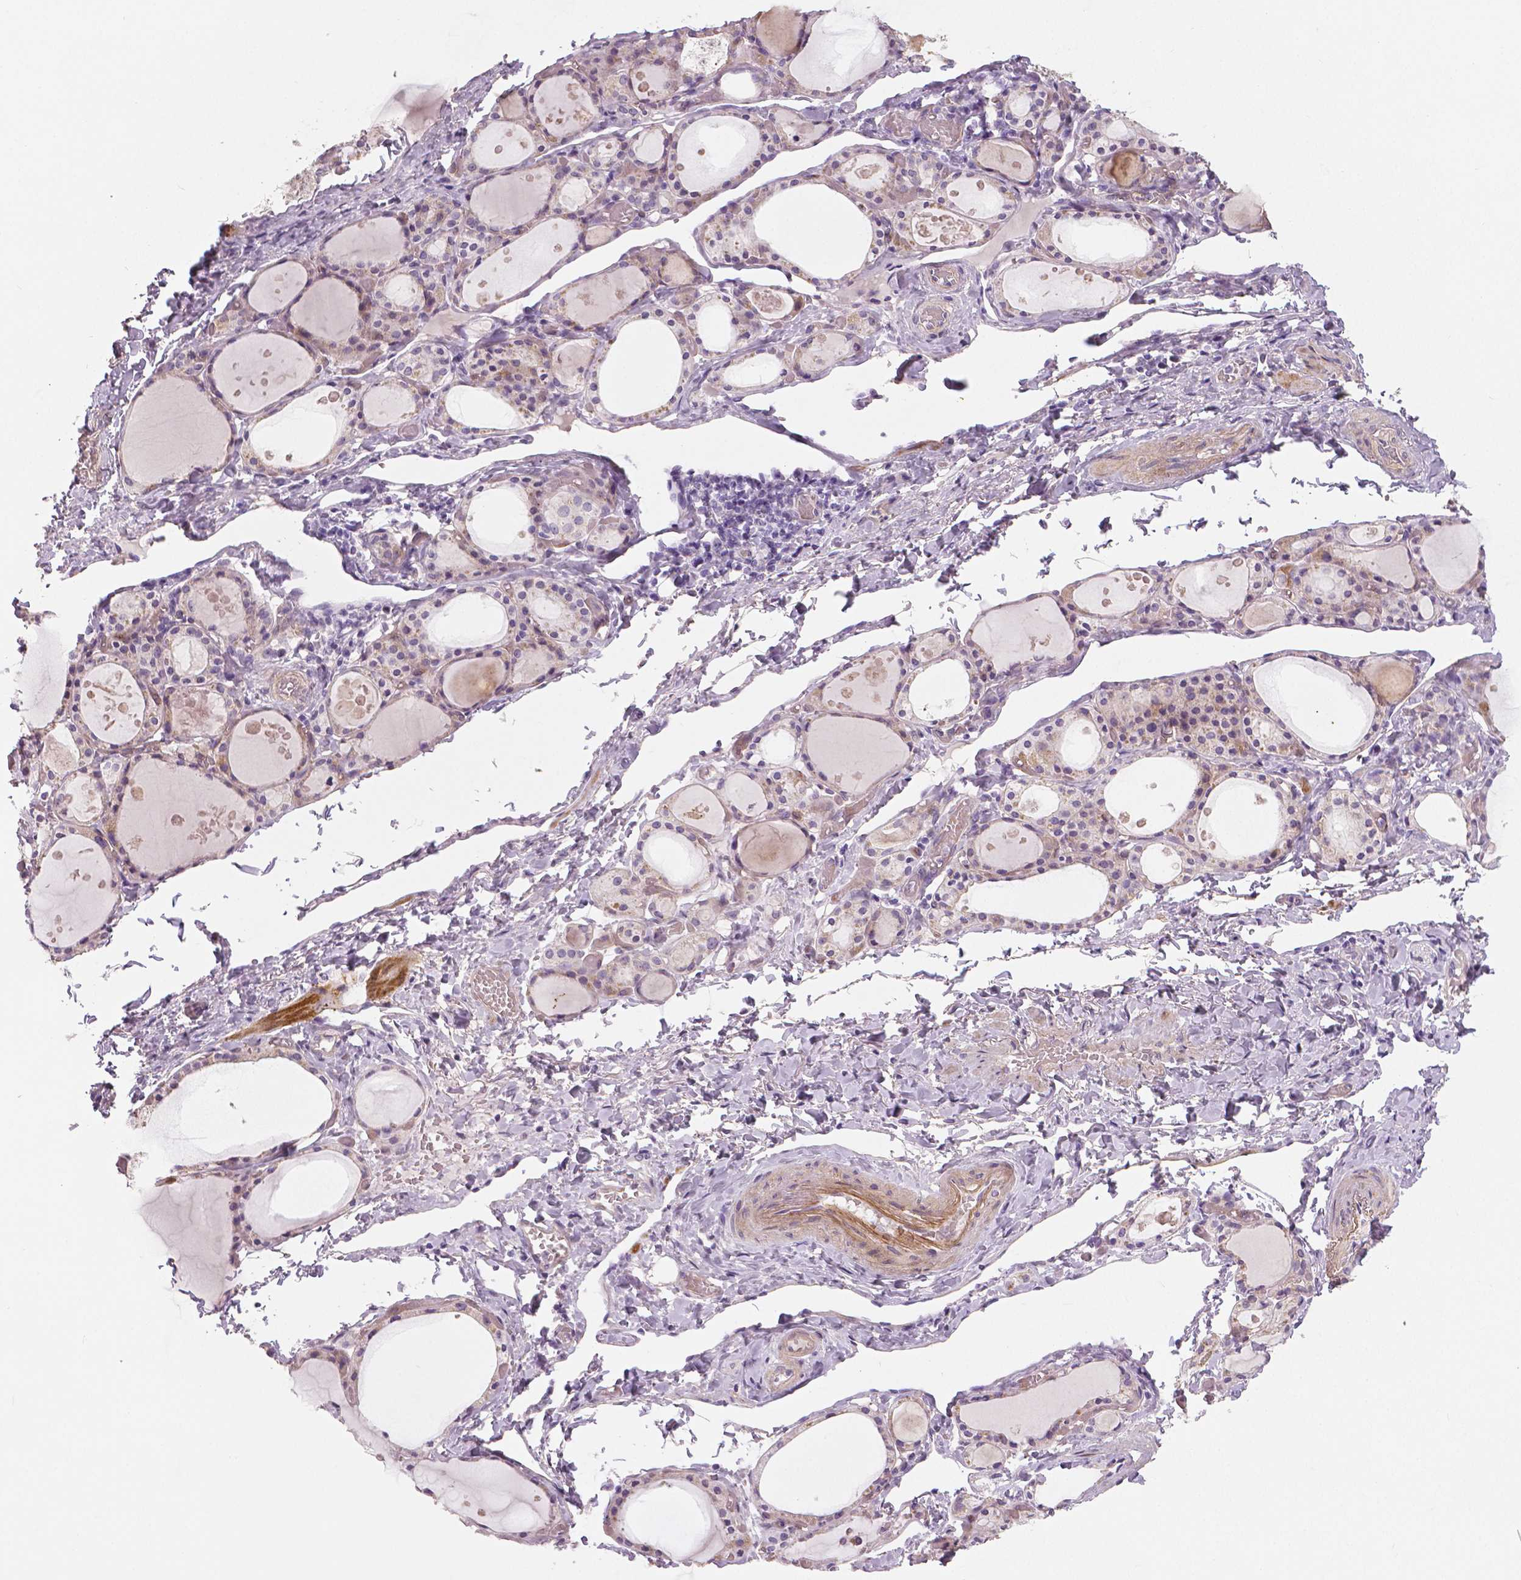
{"staining": {"intensity": "weak", "quantity": ">75%", "location": "cytoplasmic/membranous"}, "tissue": "thyroid gland", "cell_type": "Glandular cells", "image_type": "normal", "snomed": [{"axis": "morphology", "description": "Normal tissue, NOS"}, {"axis": "topography", "description": "Thyroid gland"}], "caption": "Brown immunohistochemical staining in benign human thyroid gland displays weak cytoplasmic/membranous expression in about >75% of glandular cells.", "gene": "FLT1", "patient": {"sex": "male", "age": 68}}